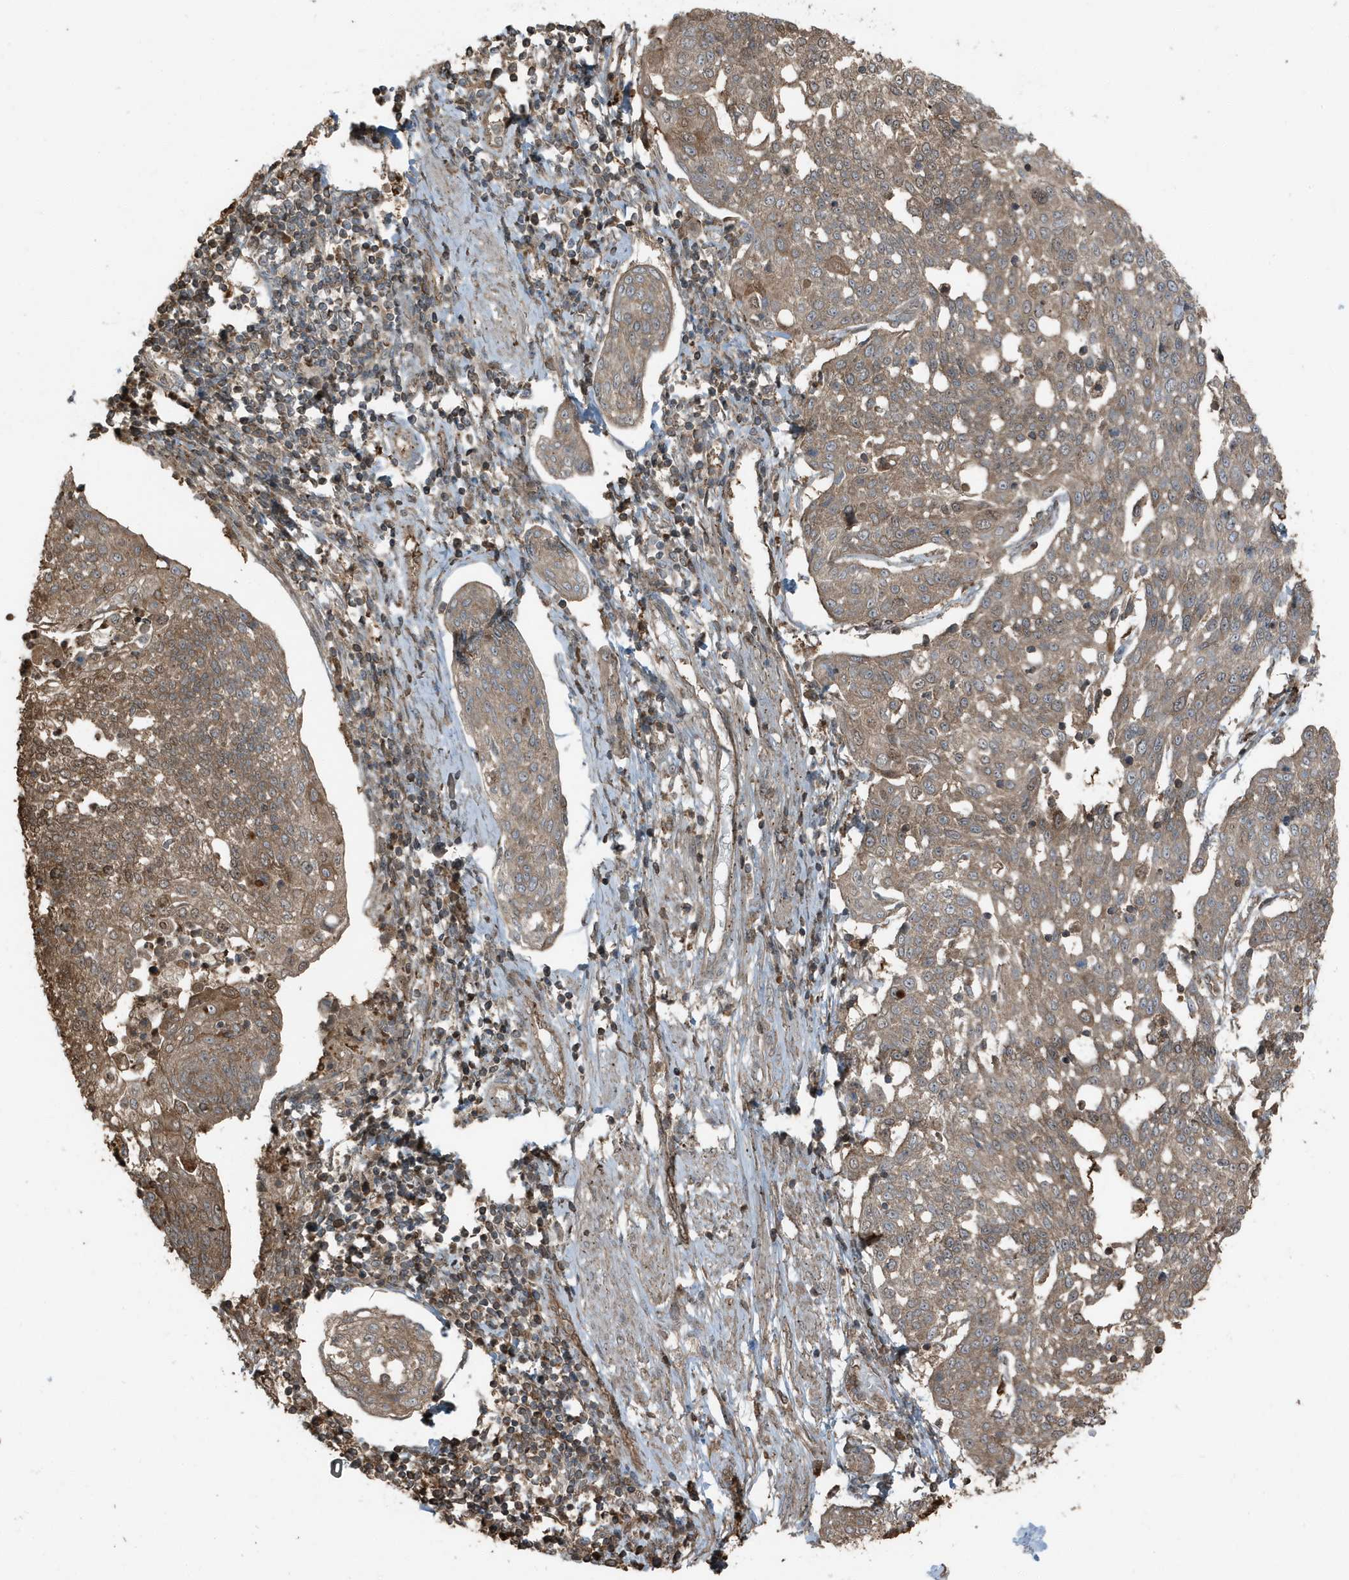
{"staining": {"intensity": "moderate", "quantity": ">75%", "location": "cytoplasmic/membranous"}, "tissue": "cervical cancer", "cell_type": "Tumor cells", "image_type": "cancer", "snomed": [{"axis": "morphology", "description": "Squamous cell carcinoma, NOS"}, {"axis": "topography", "description": "Cervix"}], "caption": "IHC of cervical cancer (squamous cell carcinoma) exhibits medium levels of moderate cytoplasmic/membranous expression in about >75% of tumor cells.", "gene": "AZI2", "patient": {"sex": "female", "age": 34}}